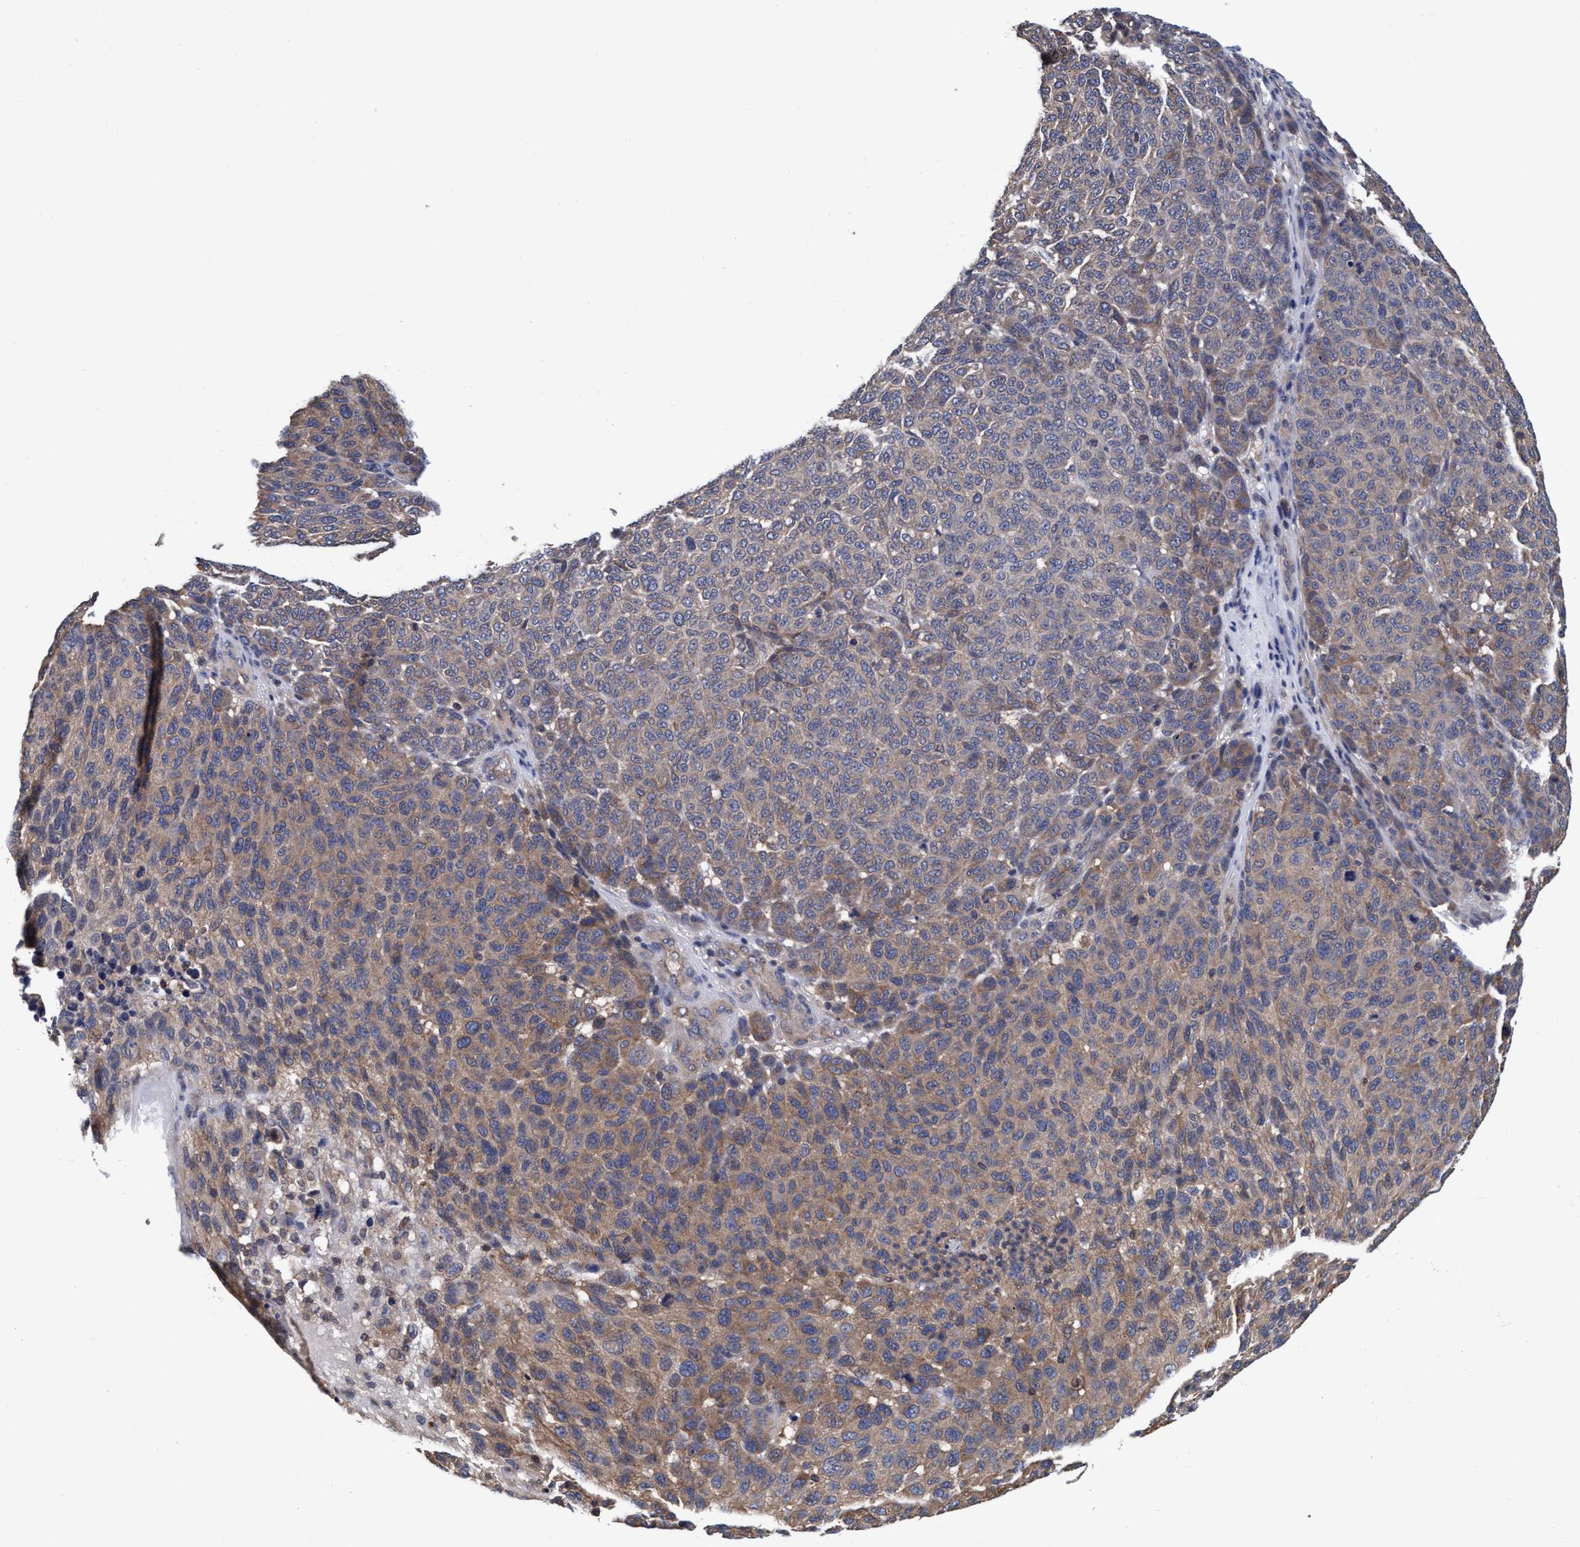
{"staining": {"intensity": "weak", "quantity": ">75%", "location": "cytoplasmic/membranous"}, "tissue": "melanoma", "cell_type": "Tumor cells", "image_type": "cancer", "snomed": [{"axis": "morphology", "description": "Malignant melanoma, NOS"}, {"axis": "topography", "description": "Skin"}], "caption": "Immunohistochemical staining of malignant melanoma reveals low levels of weak cytoplasmic/membranous staining in about >75% of tumor cells.", "gene": "CALCOCO2", "patient": {"sex": "male", "age": 59}}